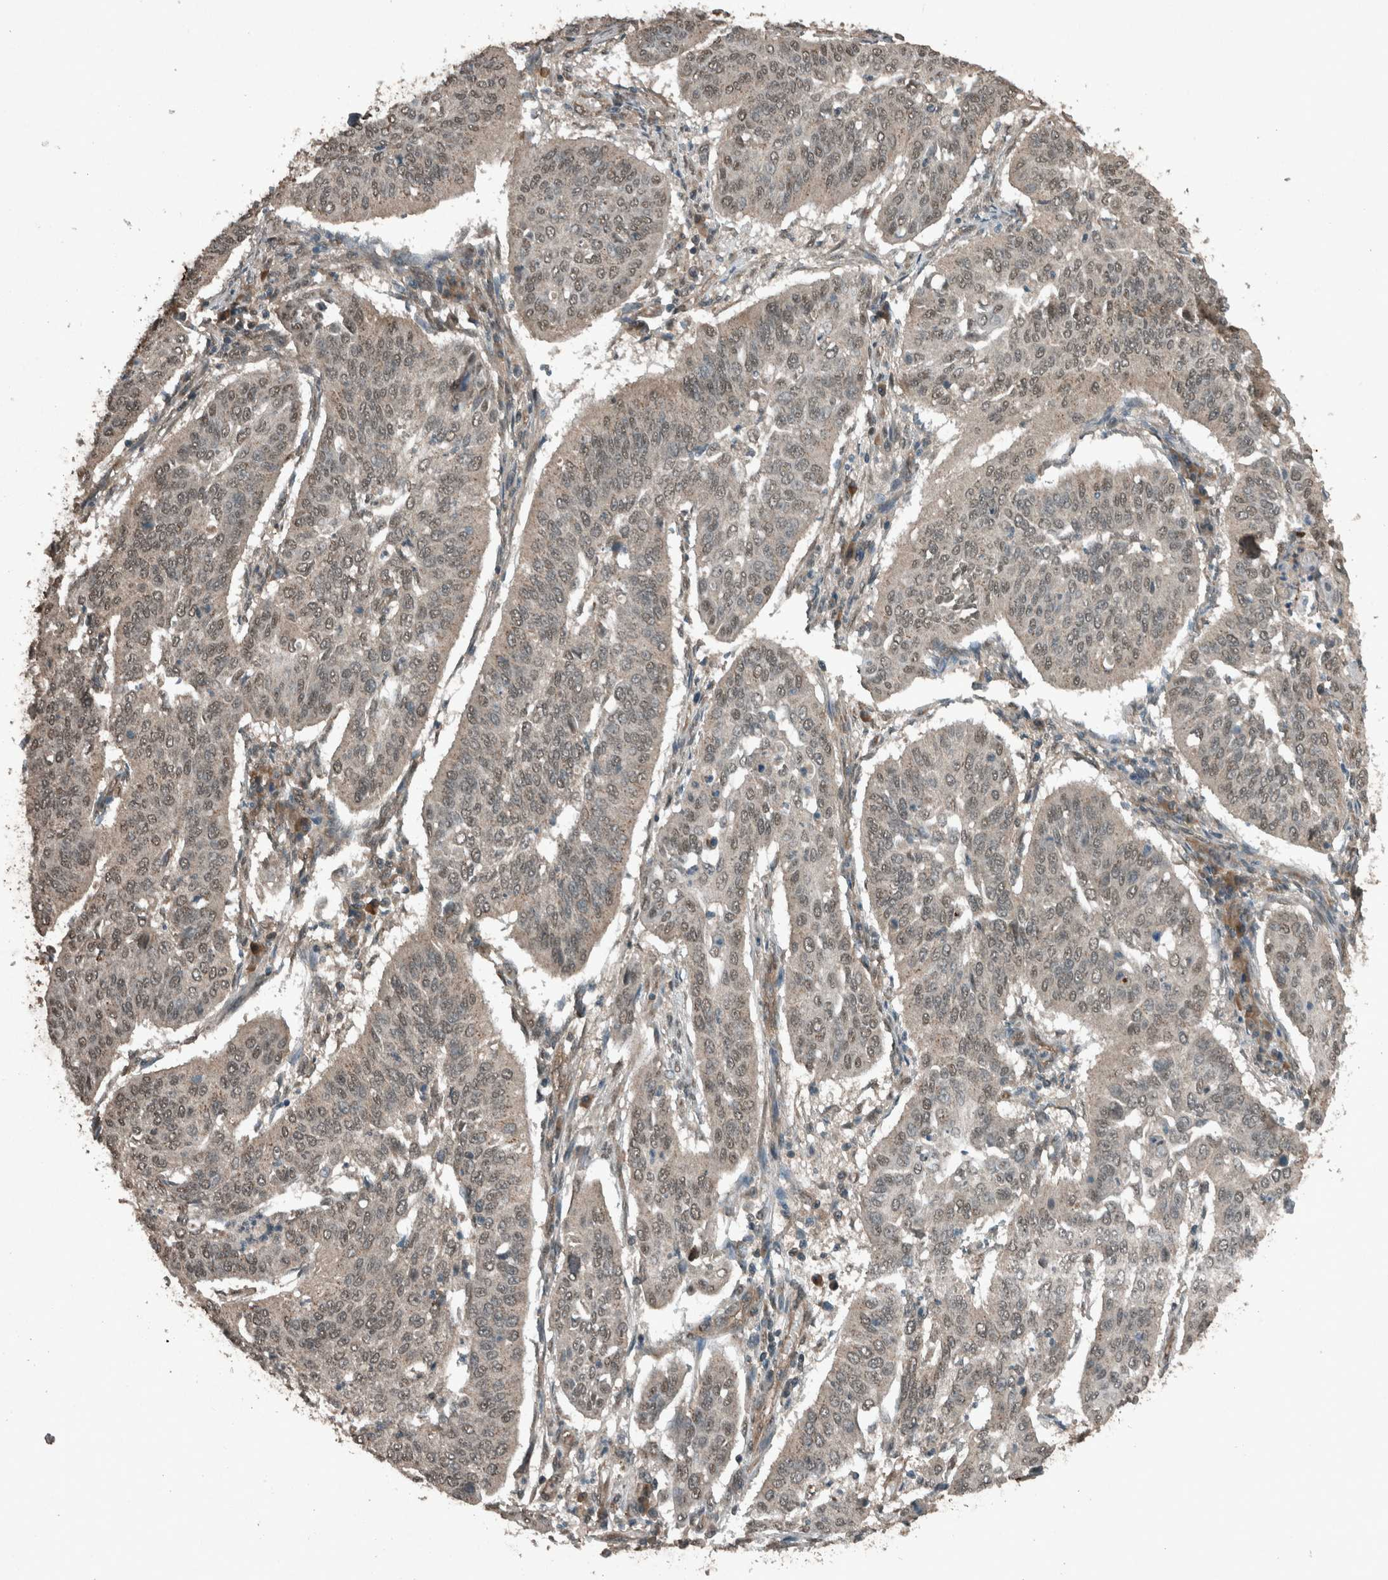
{"staining": {"intensity": "weak", "quantity": ">75%", "location": "nuclear"}, "tissue": "cervical cancer", "cell_type": "Tumor cells", "image_type": "cancer", "snomed": [{"axis": "morphology", "description": "Normal tissue, NOS"}, {"axis": "morphology", "description": "Squamous cell carcinoma, NOS"}, {"axis": "topography", "description": "Cervix"}], "caption": "Tumor cells show low levels of weak nuclear staining in approximately >75% of cells in human cervical cancer (squamous cell carcinoma). (DAB IHC, brown staining for protein, blue staining for nuclei).", "gene": "ARHGEF12", "patient": {"sex": "female", "age": 39}}